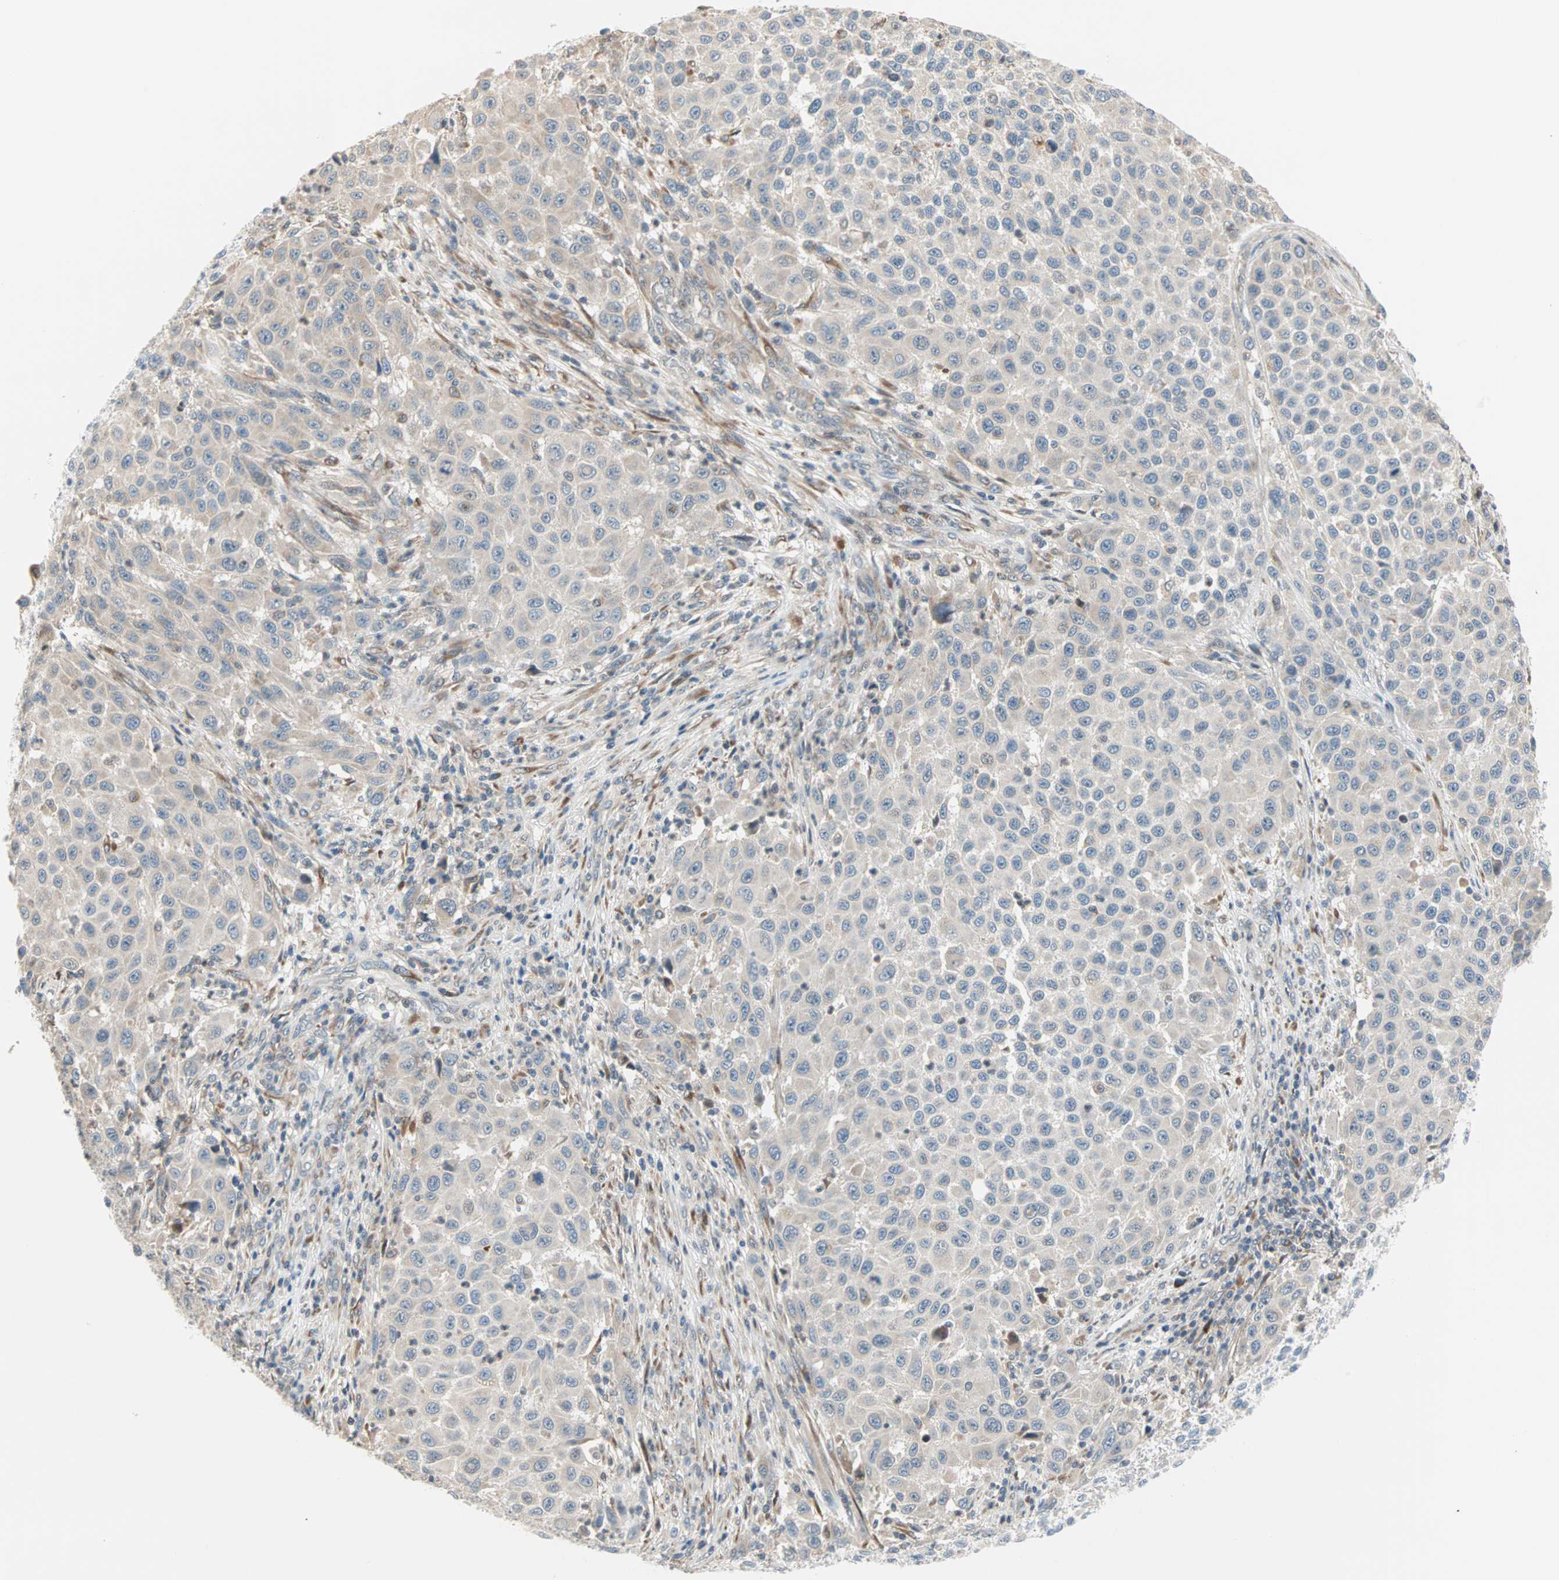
{"staining": {"intensity": "weak", "quantity": "<25%", "location": "cytoplasmic/membranous"}, "tissue": "melanoma", "cell_type": "Tumor cells", "image_type": "cancer", "snomed": [{"axis": "morphology", "description": "Malignant melanoma, Metastatic site"}, {"axis": "topography", "description": "Lymph node"}], "caption": "High magnification brightfield microscopy of malignant melanoma (metastatic site) stained with DAB (3,3'-diaminobenzidine) (brown) and counterstained with hematoxylin (blue): tumor cells show no significant staining. The staining is performed using DAB (3,3'-diaminobenzidine) brown chromogen with nuclei counter-stained in using hematoxylin.", "gene": "SAR1A", "patient": {"sex": "male", "age": 61}}